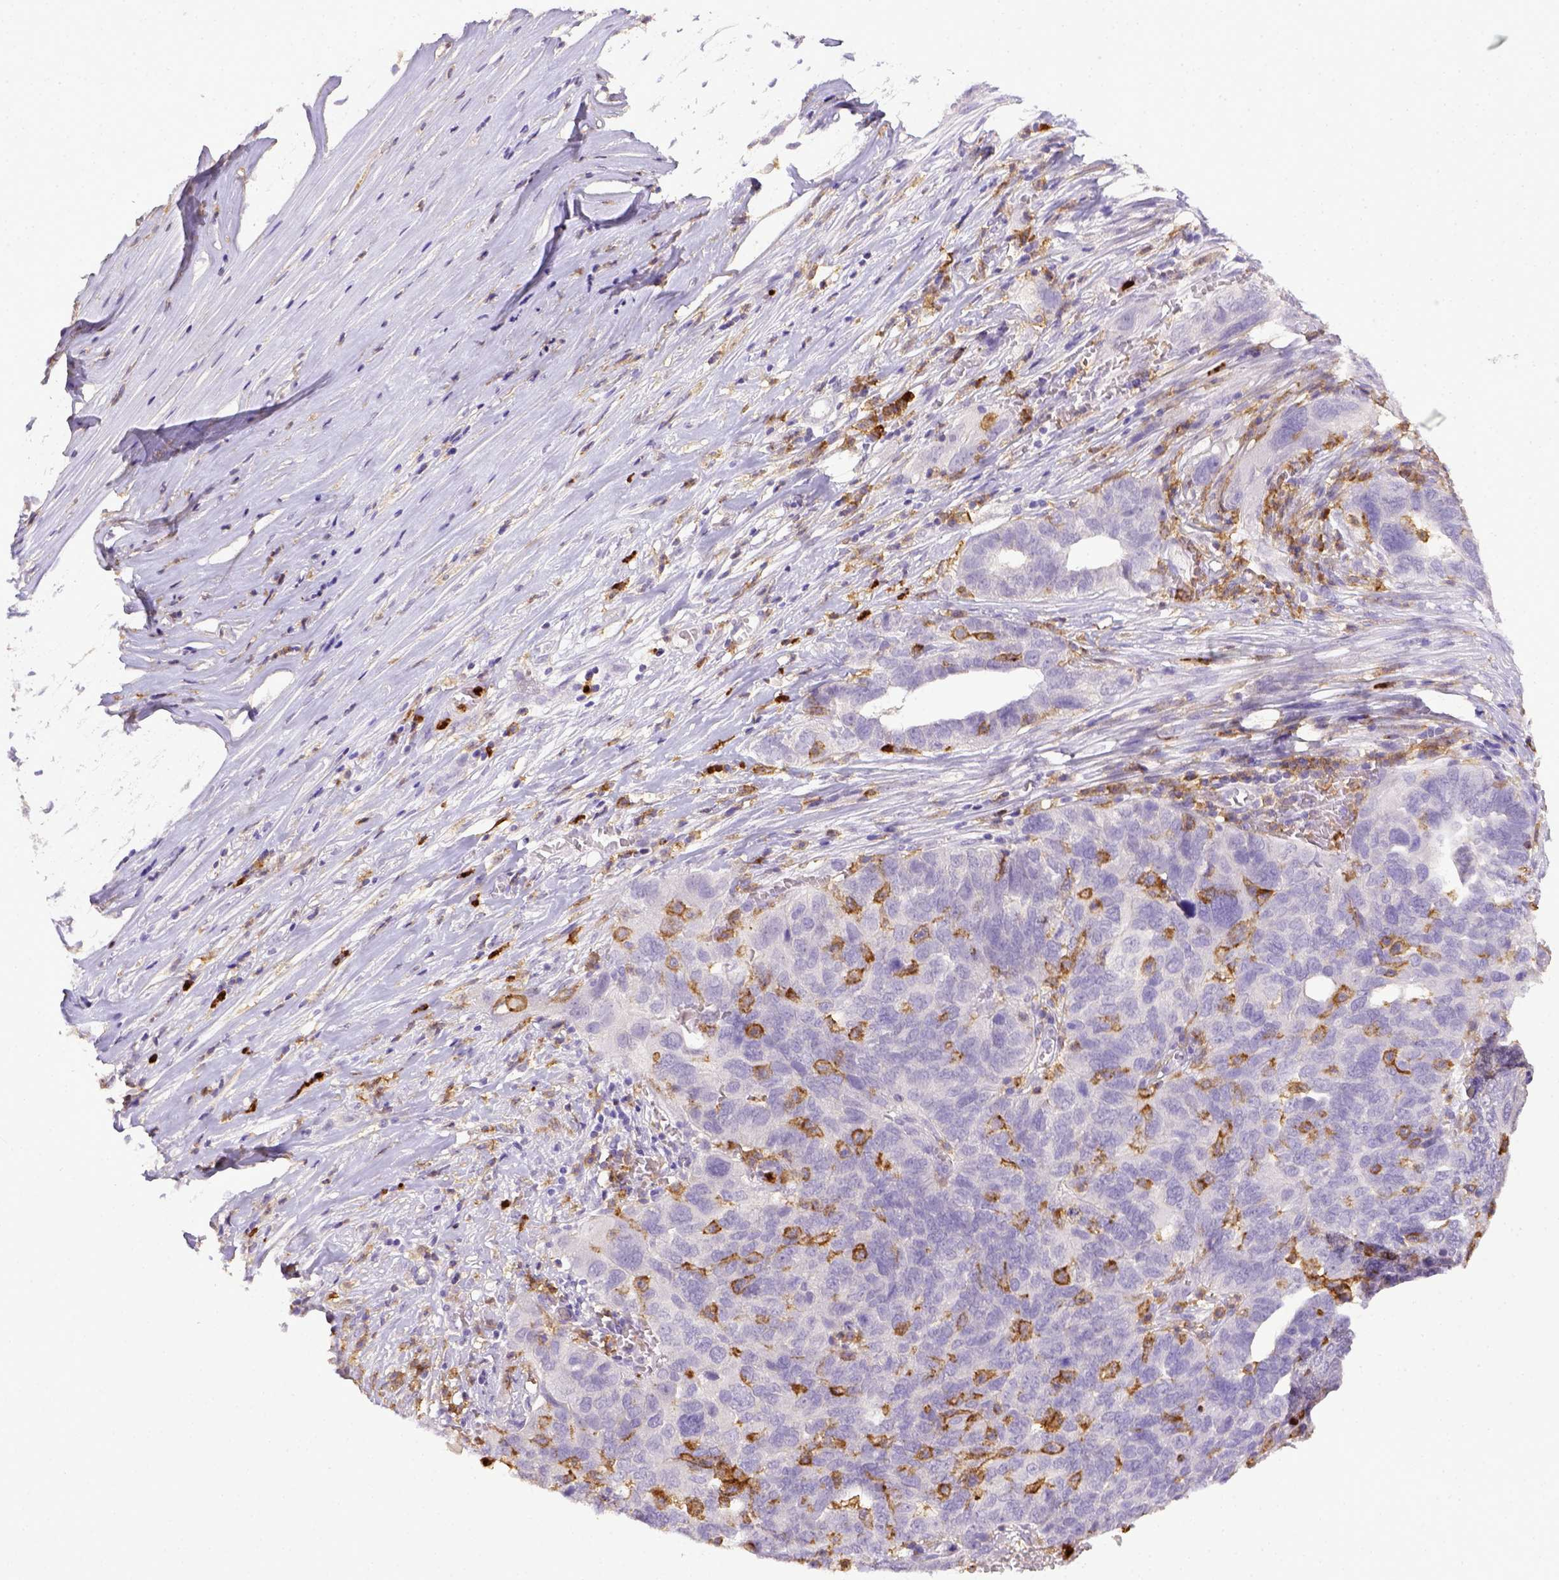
{"staining": {"intensity": "negative", "quantity": "none", "location": "none"}, "tissue": "ovarian cancer", "cell_type": "Tumor cells", "image_type": "cancer", "snomed": [{"axis": "morphology", "description": "Carcinoma, endometroid"}, {"axis": "topography", "description": "Soft tissue"}, {"axis": "topography", "description": "Ovary"}], "caption": "This is a photomicrograph of immunohistochemistry (IHC) staining of ovarian cancer (endometroid carcinoma), which shows no expression in tumor cells.", "gene": "ITGAM", "patient": {"sex": "female", "age": 52}}